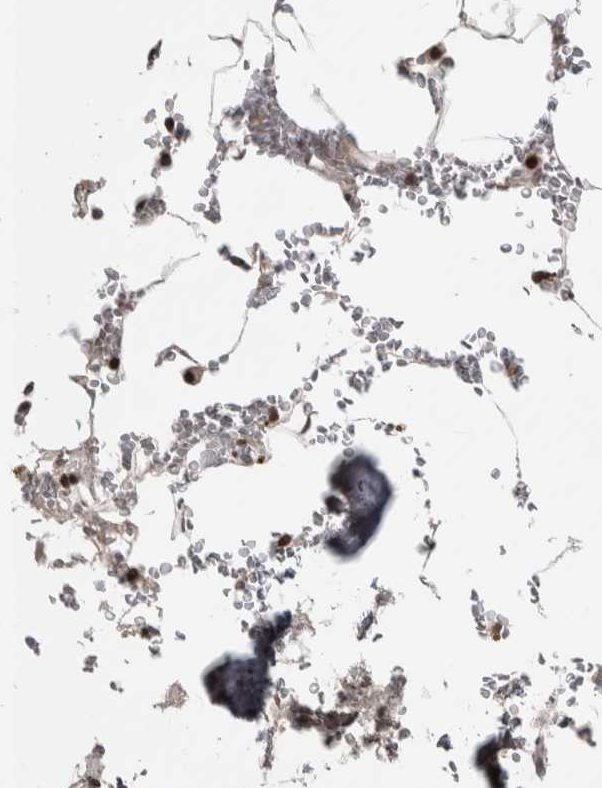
{"staining": {"intensity": "negative", "quantity": "none", "location": "none"}, "tissue": "bone marrow", "cell_type": "Hematopoietic cells", "image_type": "normal", "snomed": [{"axis": "morphology", "description": "Normal tissue, NOS"}, {"axis": "topography", "description": "Bone marrow"}], "caption": "This histopathology image is of normal bone marrow stained with immunohistochemistry to label a protein in brown with the nuclei are counter-stained blue. There is no positivity in hematopoietic cells.", "gene": "ZSCAN21", "patient": {"sex": "male", "age": 70}}